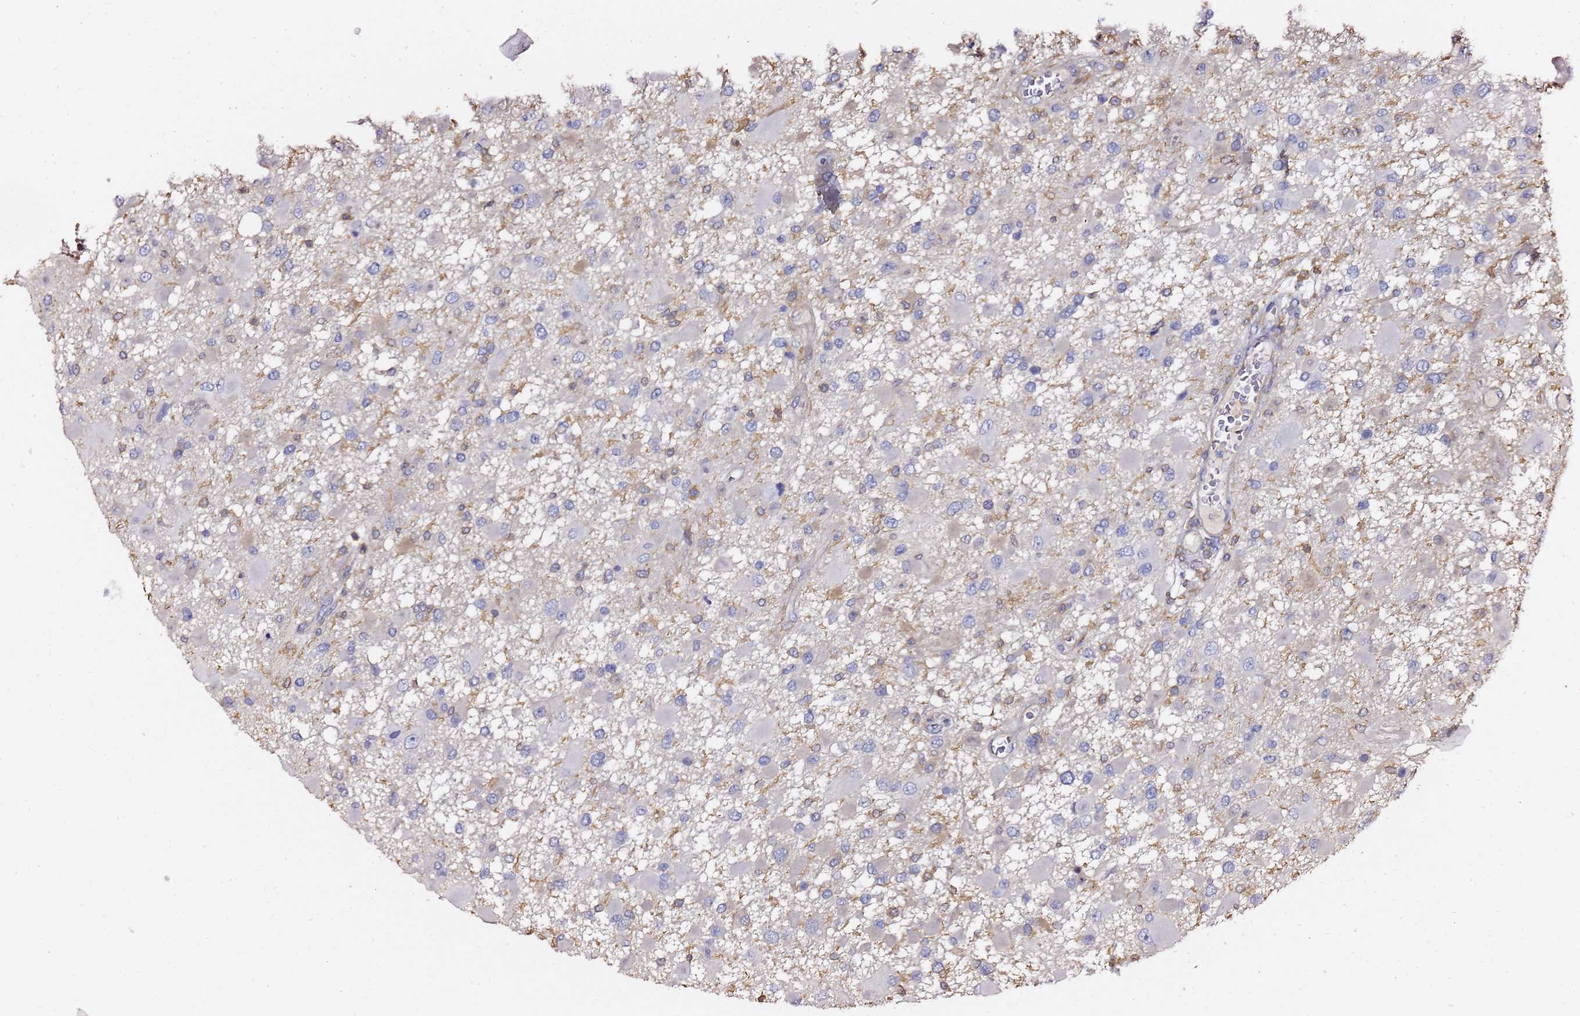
{"staining": {"intensity": "negative", "quantity": "none", "location": "none"}, "tissue": "glioma", "cell_type": "Tumor cells", "image_type": "cancer", "snomed": [{"axis": "morphology", "description": "Glioma, malignant, High grade"}, {"axis": "topography", "description": "Brain"}], "caption": "Image shows no significant protein expression in tumor cells of glioma. (DAB immunohistochemistry (IHC) visualized using brightfield microscopy, high magnification).", "gene": "ZFP36L2", "patient": {"sex": "male", "age": 53}}